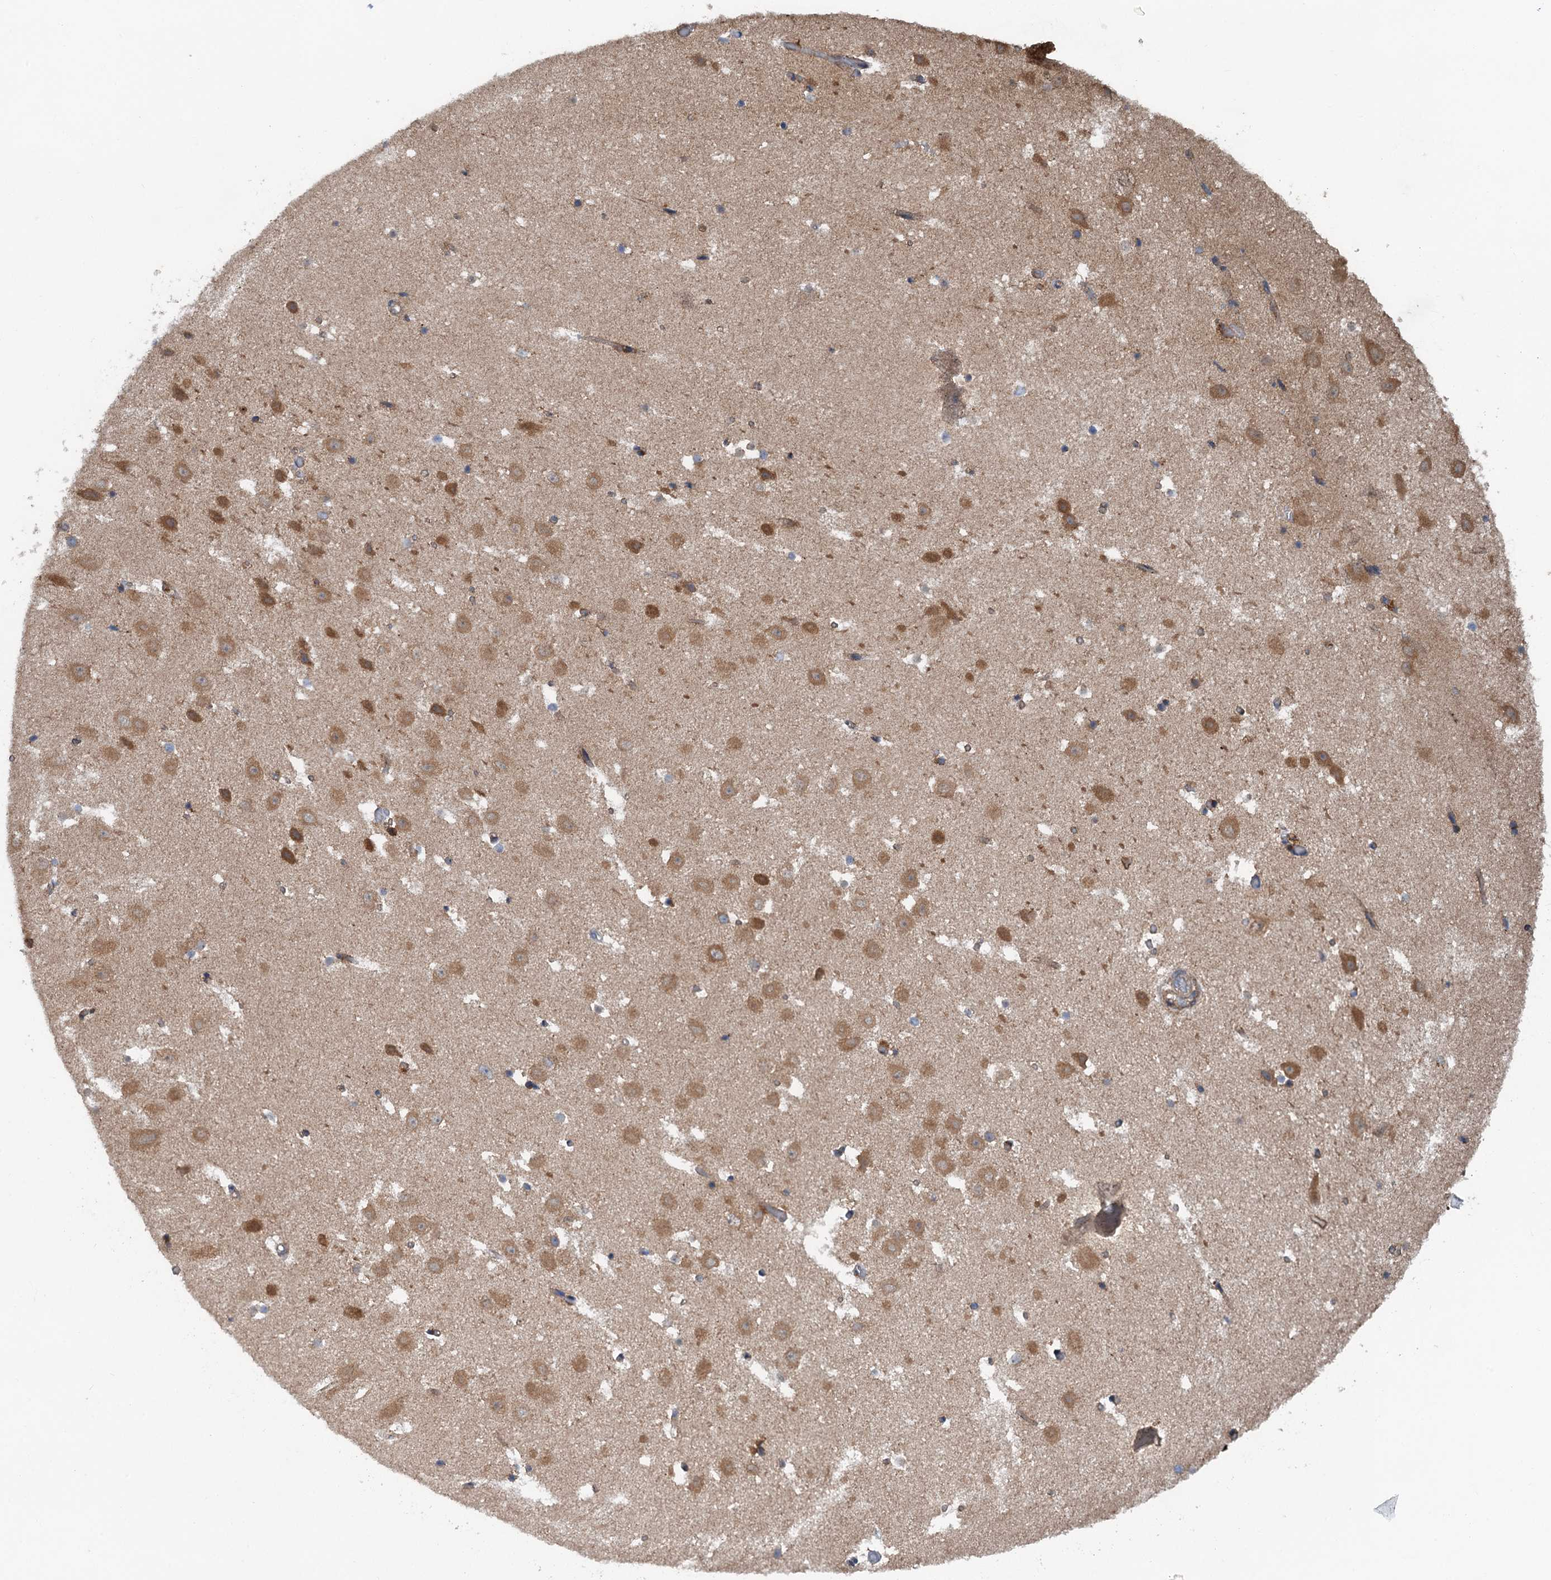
{"staining": {"intensity": "moderate", "quantity": "<25%", "location": "cytoplasmic/membranous"}, "tissue": "hippocampus", "cell_type": "Glial cells", "image_type": "normal", "snomed": [{"axis": "morphology", "description": "Normal tissue, NOS"}, {"axis": "topography", "description": "Hippocampus"}], "caption": "Immunohistochemical staining of unremarkable human hippocampus reveals low levels of moderate cytoplasmic/membranous positivity in about <25% of glial cells. Immunohistochemistry stains the protein of interest in brown and the nuclei are stained blue.", "gene": "COG3", "patient": {"sex": "female", "age": 52}}